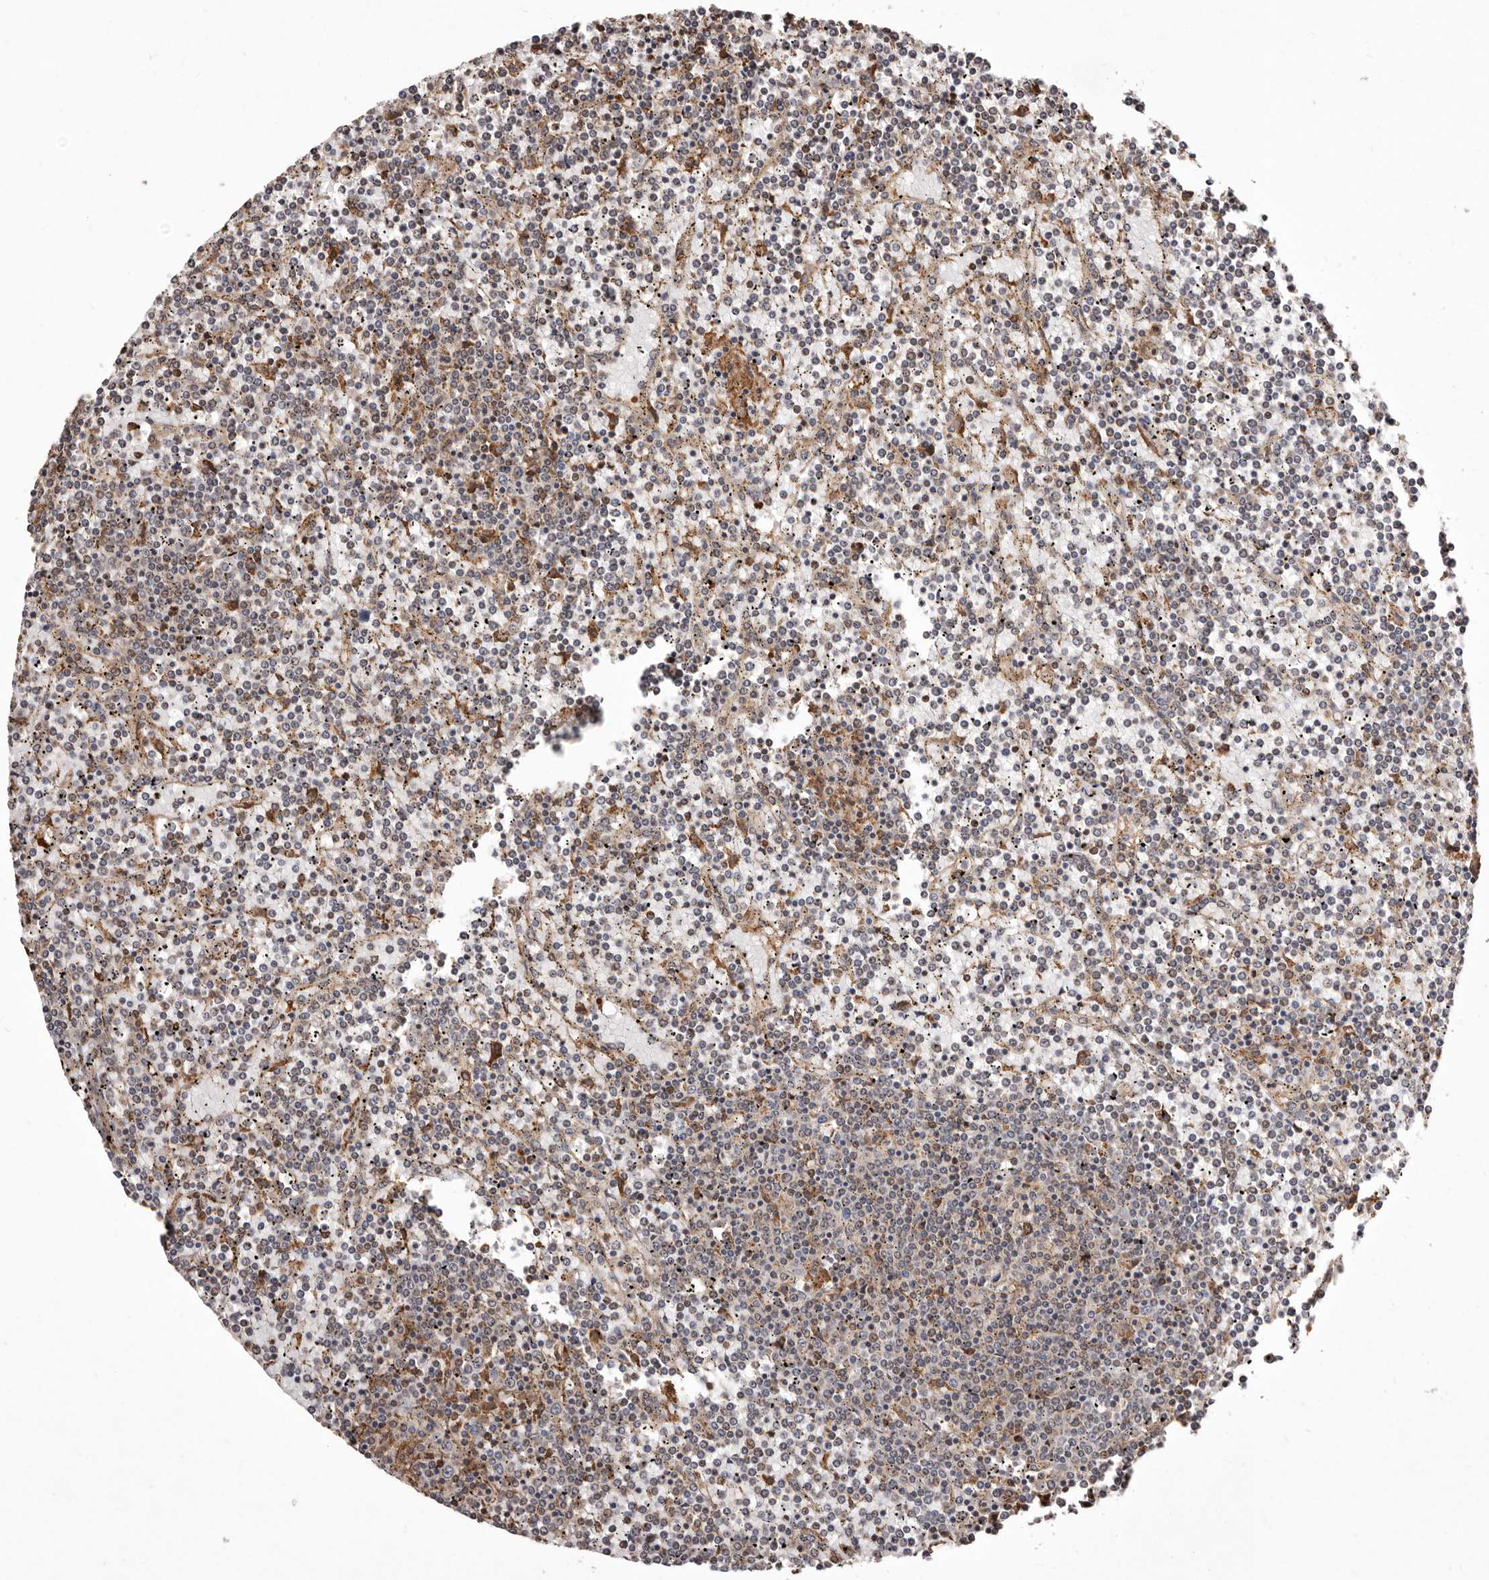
{"staining": {"intensity": "negative", "quantity": "none", "location": "none"}, "tissue": "lymphoma", "cell_type": "Tumor cells", "image_type": "cancer", "snomed": [{"axis": "morphology", "description": "Malignant lymphoma, non-Hodgkin's type, Low grade"}, {"axis": "topography", "description": "Spleen"}], "caption": "An immunohistochemistry (IHC) micrograph of low-grade malignant lymphoma, non-Hodgkin's type is shown. There is no staining in tumor cells of low-grade malignant lymphoma, non-Hodgkin's type.", "gene": "RRM2B", "patient": {"sex": "female", "age": 19}}